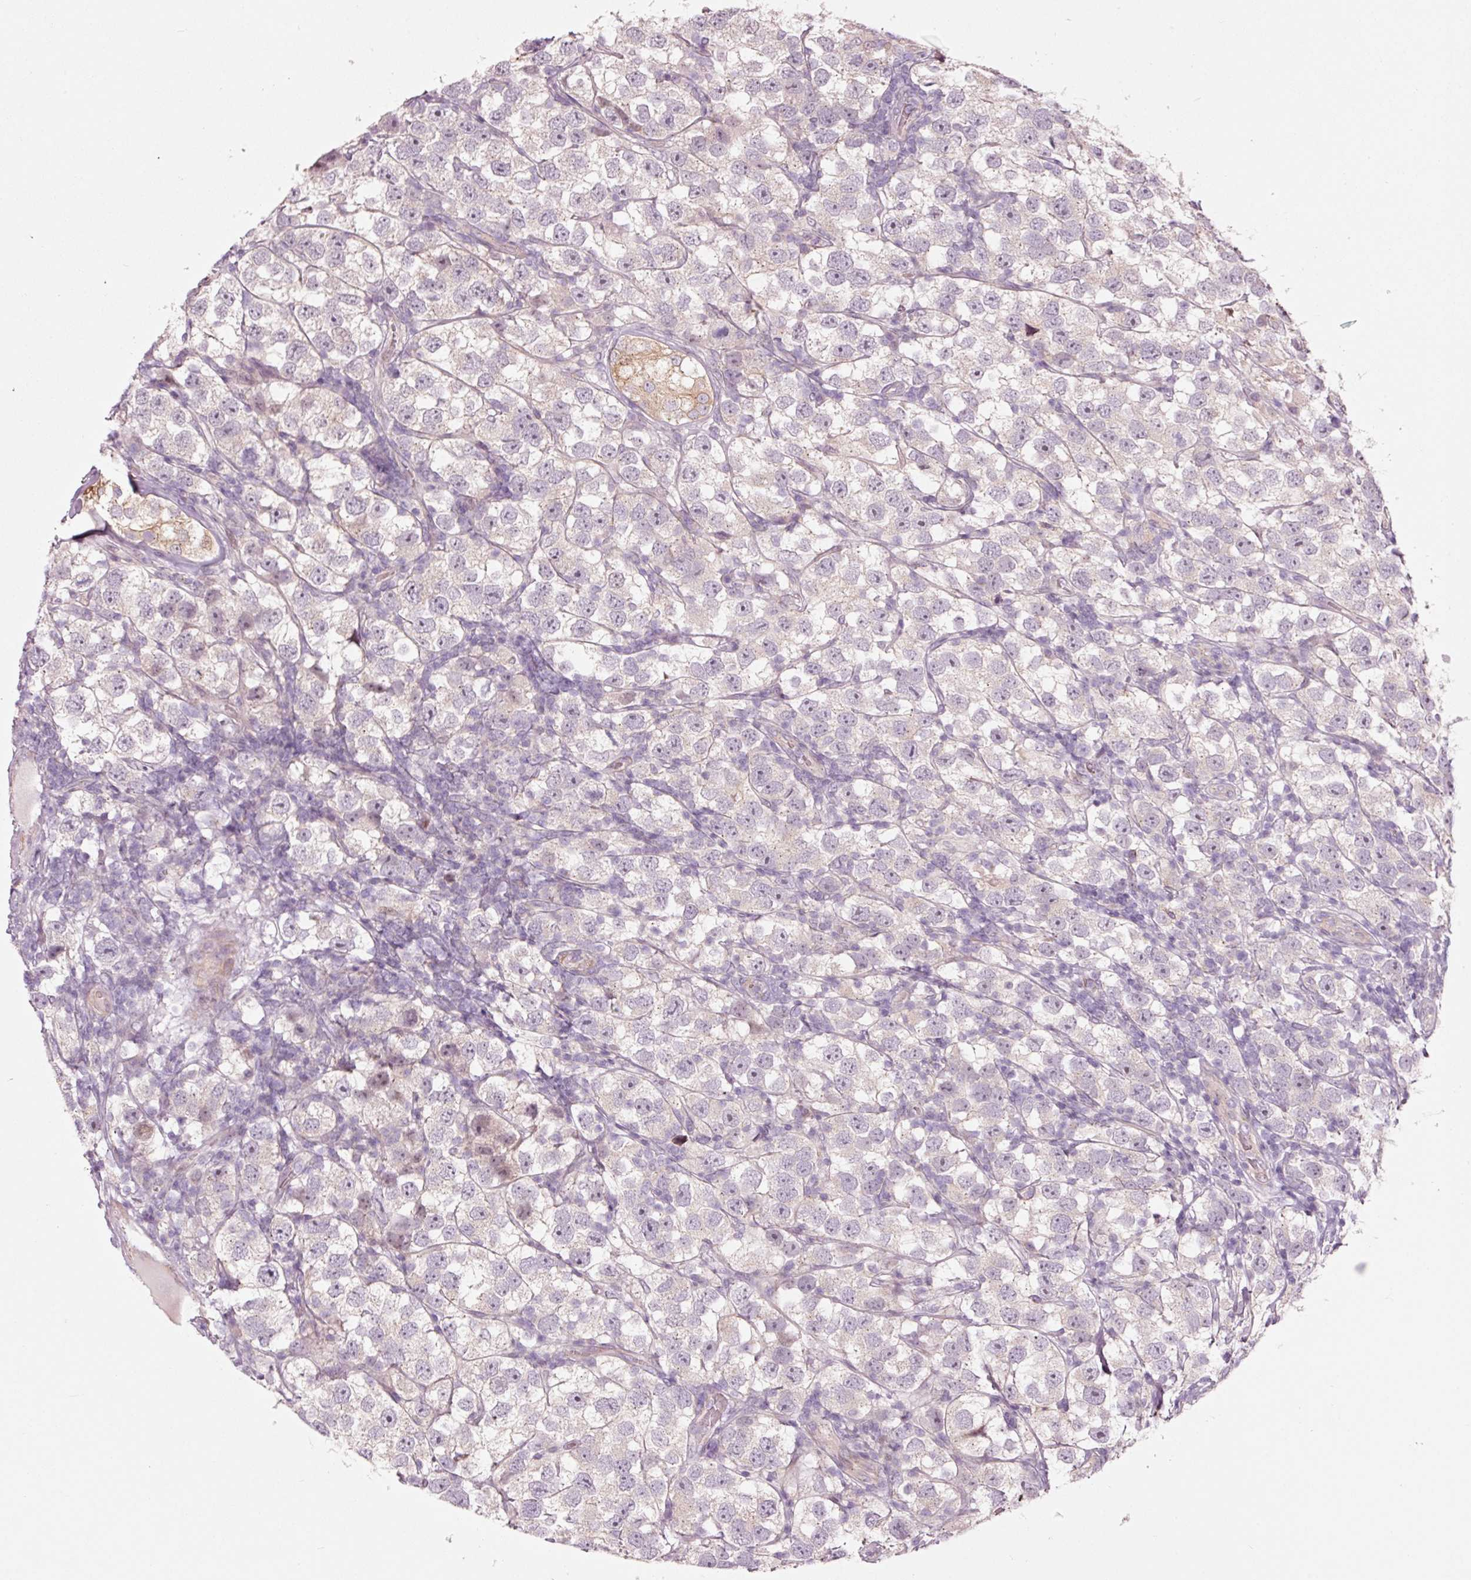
{"staining": {"intensity": "negative", "quantity": "none", "location": "none"}, "tissue": "testis cancer", "cell_type": "Tumor cells", "image_type": "cancer", "snomed": [{"axis": "morphology", "description": "Seminoma, NOS"}, {"axis": "topography", "description": "Testis"}], "caption": "Immunohistochemistry (IHC) histopathology image of human testis seminoma stained for a protein (brown), which displays no positivity in tumor cells. (Stains: DAB immunohistochemistry with hematoxylin counter stain, Microscopy: brightfield microscopy at high magnification).", "gene": "DAPP1", "patient": {"sex": "male", "age": 26}}